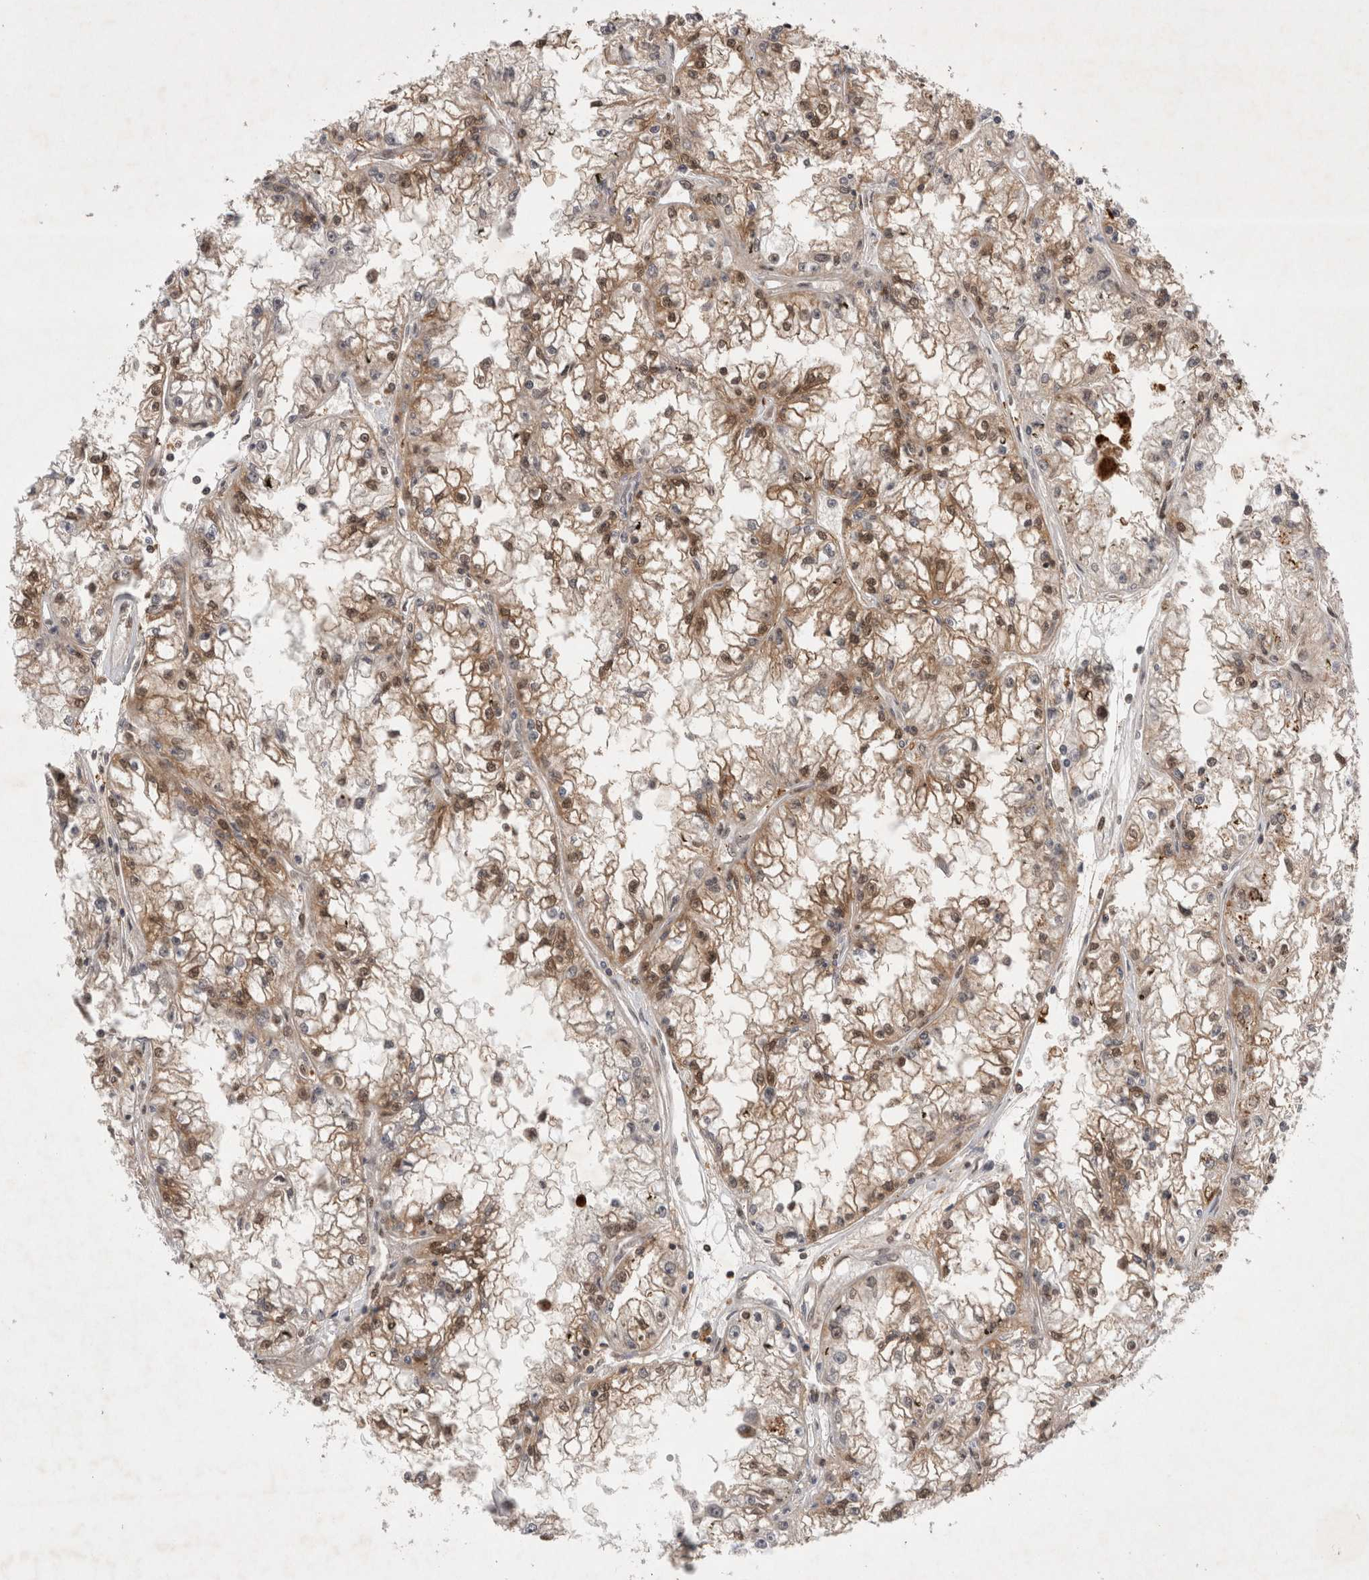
{"staining": {"intensity": "moderate", "quantity": "25%-75%", "location": "cytoplasmic/membranous,nuclear"}, "tissue": "renal cancer", "cell_type": "Tumor cells", "image_type": "cancer", "snomed": [{"axis": "morphology", "description": "Adenocarcinoma, NOS"}, {"axis": "topography", "description": "Kidney"}], "caption": "Renal cancer (adenocarcinoma) was stained to show a protein in brown. There is medium levels of moderate cytoplasmic/membranous and nuclear staining in approximately 25%-75% of tumor cells. Immunohistochemistry stains the protein in brown and the nuclei are stained blue.", "gene": "WIPF2", "patient": {"sex": "male", "age": 56}}